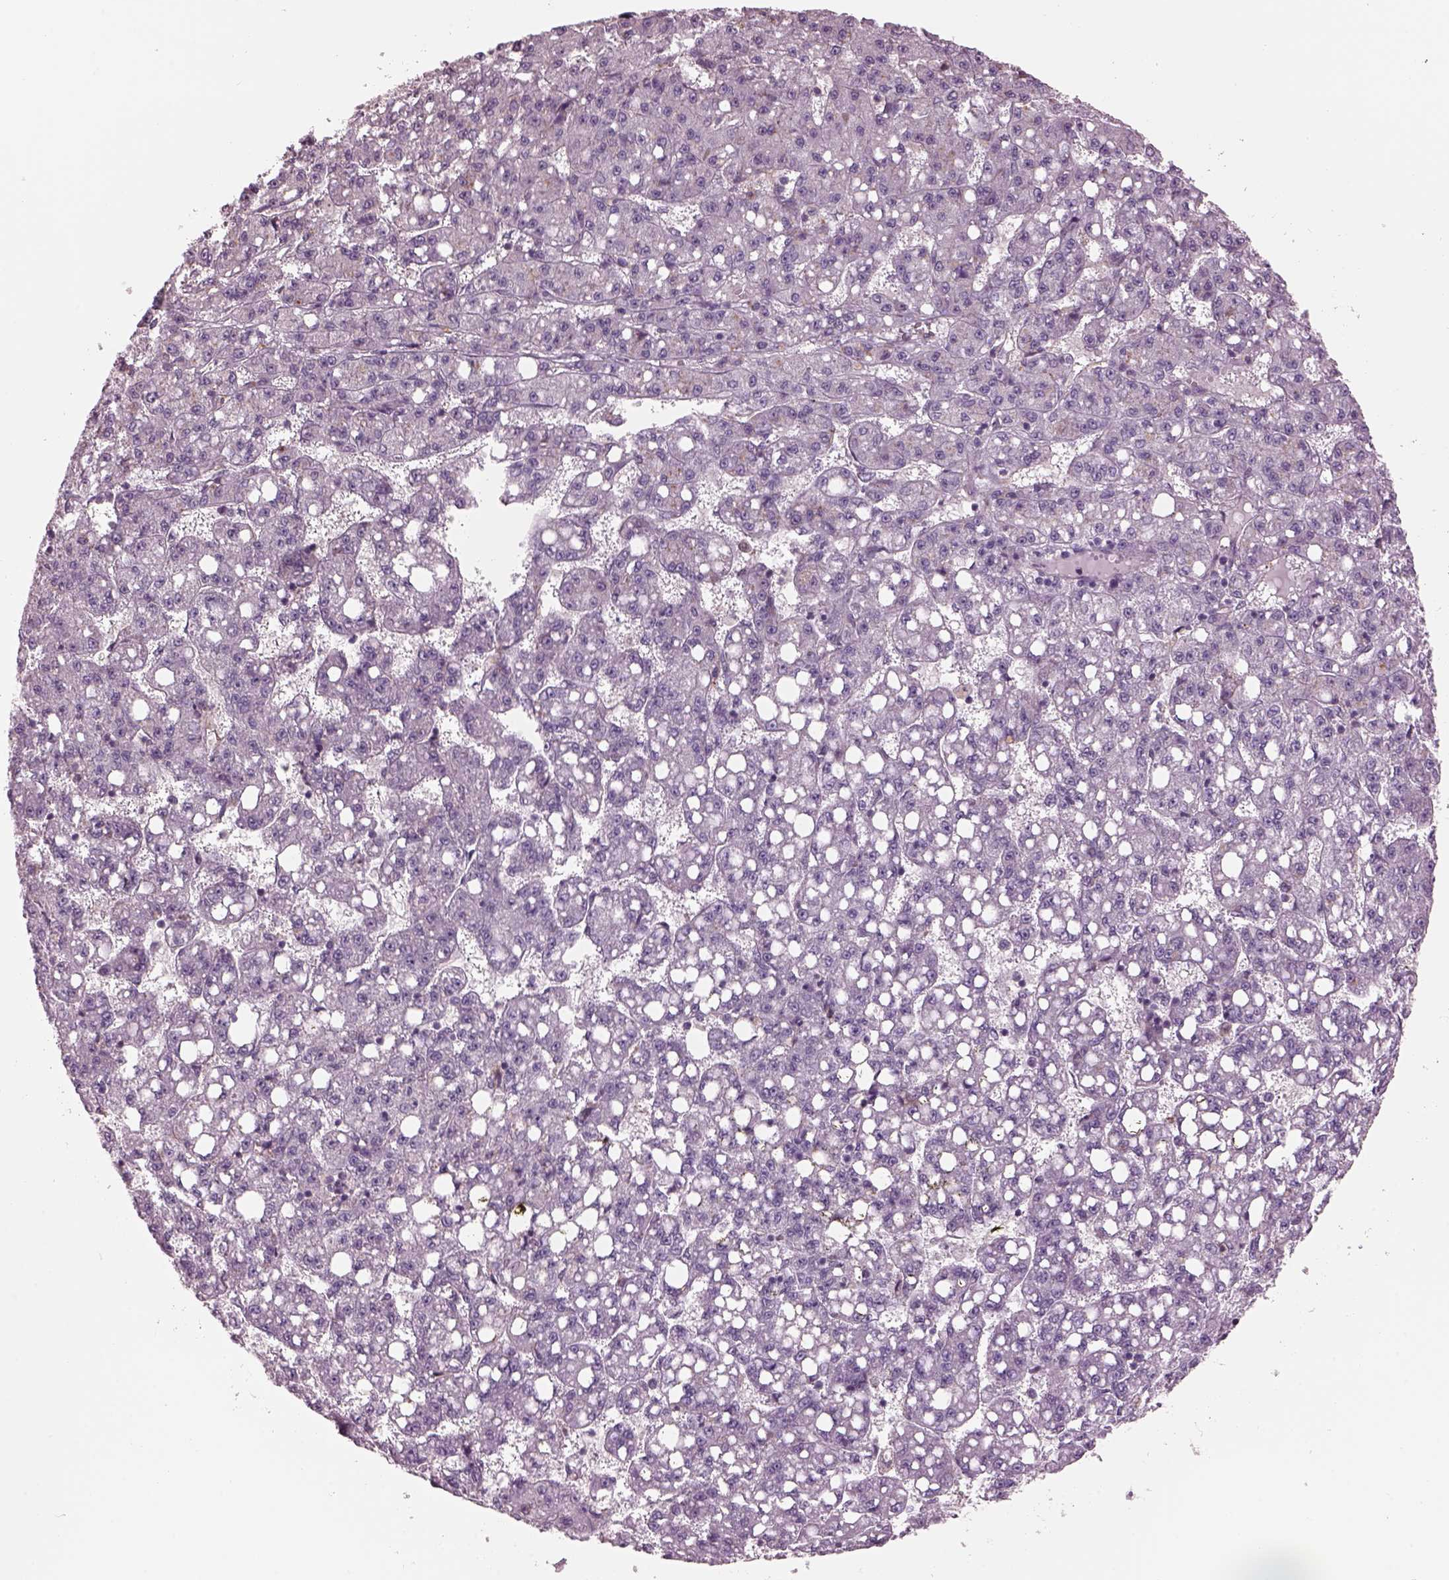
{"staining": {"intensity": "negative", "quantity": "none", "location": "none"}, "tissue": "liver cancer", "cell_type": "Tumor cells", "image_type": "cancer", "snomed": [{"axis": "morphology", "description": "Carcinoma, Hepatocellular, NOS"}, {"axis": "topography", "description": "Liver"}], "caption": "Histopathology image shows no protein staining in tumor cells of liver hepatocellular carcinoma tissue. (Immunohistochemistry (ihc), brightfield microscopy, high magnification).", "gene": "SRI", "patient": {"sex": "female", "age": 65}}